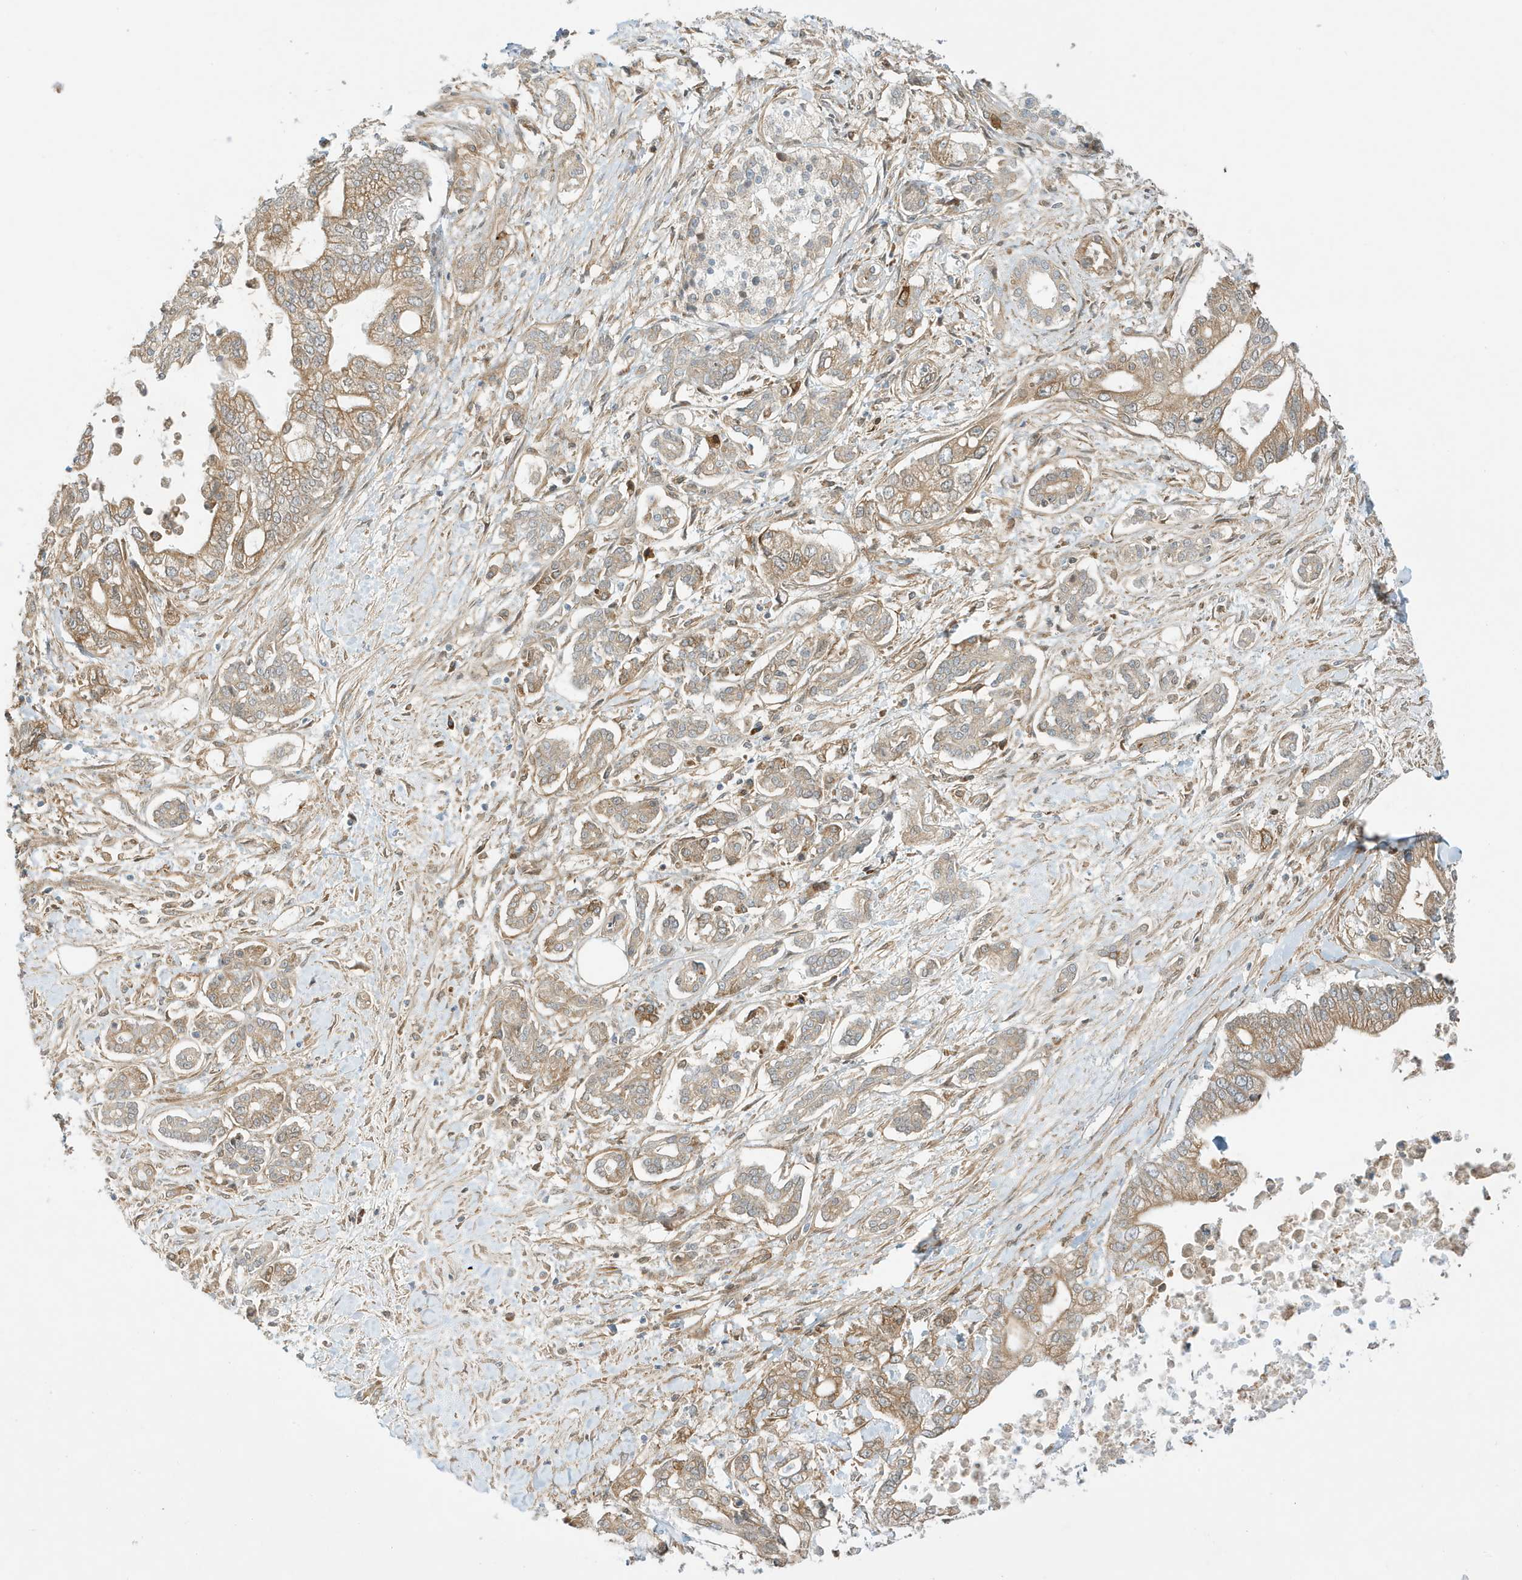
{"staining": {"intensity": "moderate", "quantity": ">75%", "location": "cytoplasmic/membranous"}, "tissue": "pancreatic cancer", "cell_type": "Tumor cells", "image_type": "cancer", "snomed": [{"axis": "morphology", "description": "Adenocarcinoma, NOS"}, {"axis": "topography", "description": "Pancreas"}], "caption": "Immunohistochemical staining of human pancreatic cancer shows moderate cytoplasmic/membranous protein expression in about >75% of tumor cells.", "gene": "SCARF2", "patient": {"sex": "male", "age": 69}}